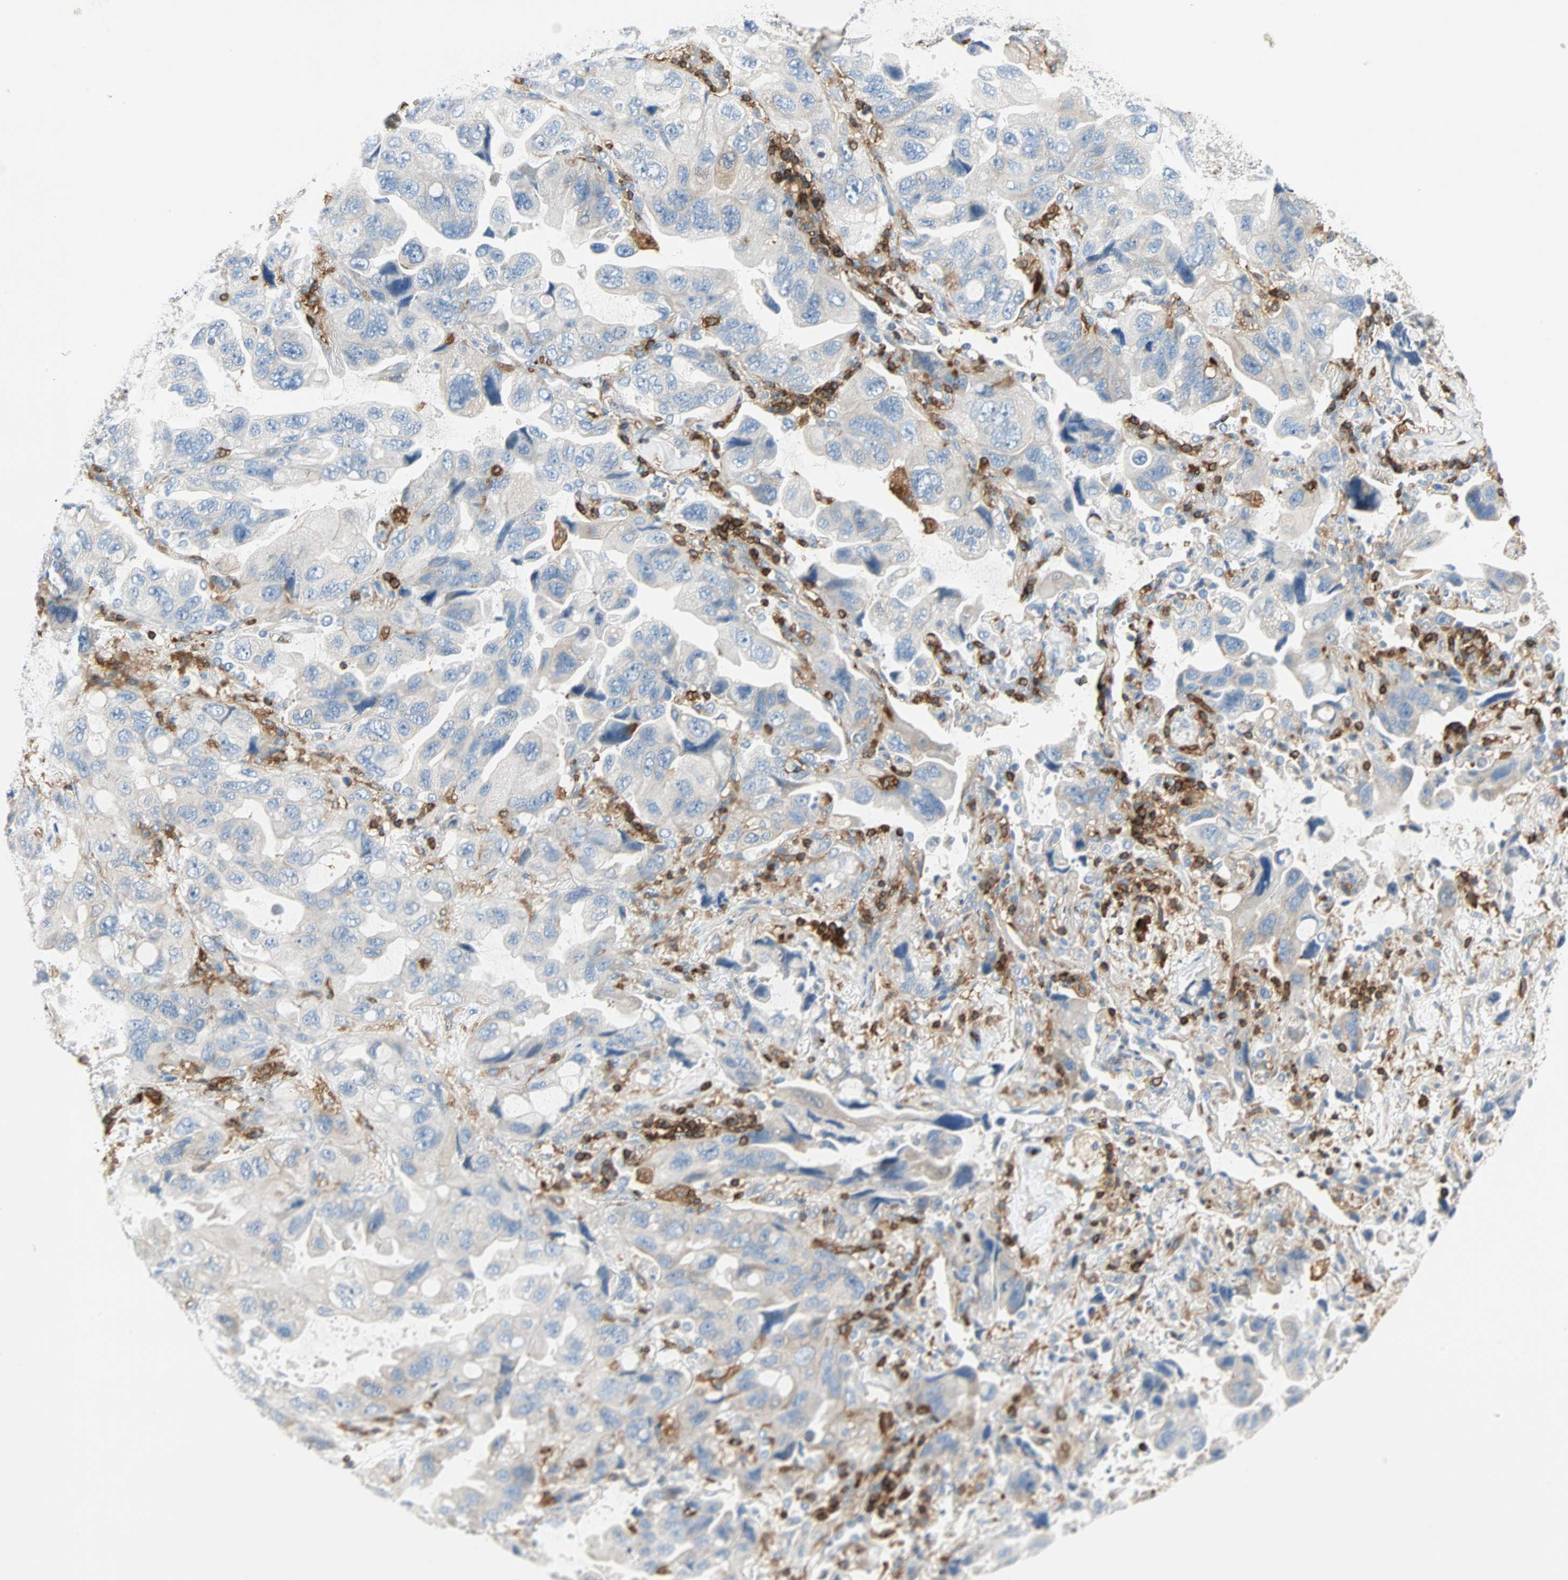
{"staining": {"intensity": "negative", "quantity": "none", "location": "none"}, "tissue": "lung cancer", "cell_type": "Tumor cells", "image_type": "cancer", "snomed": [{"axis": "morphology", "description": "Squamous cell carcinoma, NOS"}, {"axis": "topography", "description": "Lung"}], "caption": "A high-resolution photomicrograph shows IHC staining of lung squamous cell carcinoma, which displays no significant positivity in tumor cells.", "gene": "FMNL1", "patient": {"sex": "female", "age": 73}}